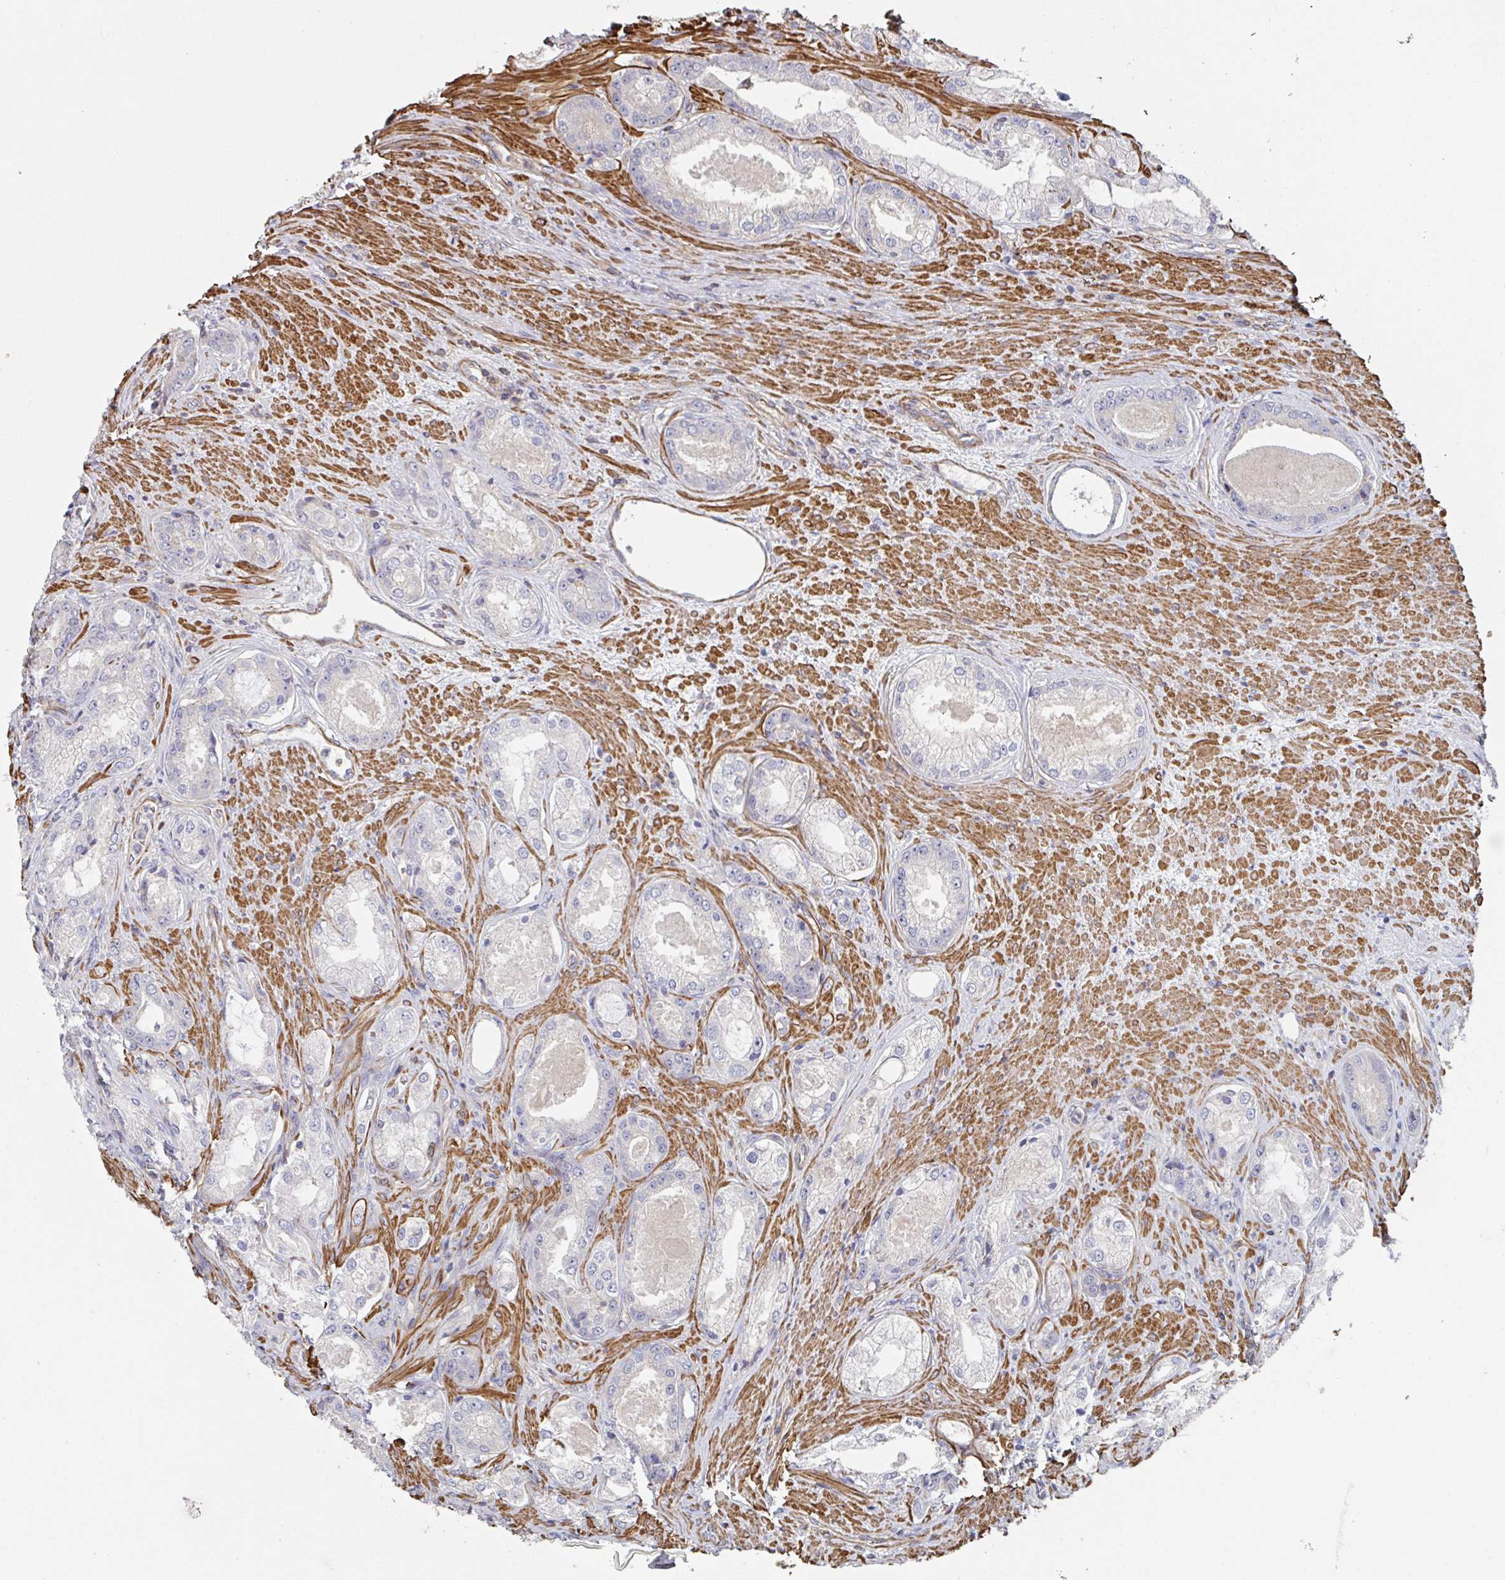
{"staining": {"intensity": "negative", "quantity": "none", "location": "none"}, "tissue": "prostate cancer", "cell_type": "Tumor cells", "image_type": "cancer", "snomed": [{"axis": "morphology", "description": "Adenocarcinoma, Low grade"}, {"axis": "topography", "description": "Prostate"}], "caption": "Prostate cancer was stained to show a protein in brown. There is no significant expression in tumor cells.", "gene": "FZD2", "patient": {"sex": "male", "age": 68}}